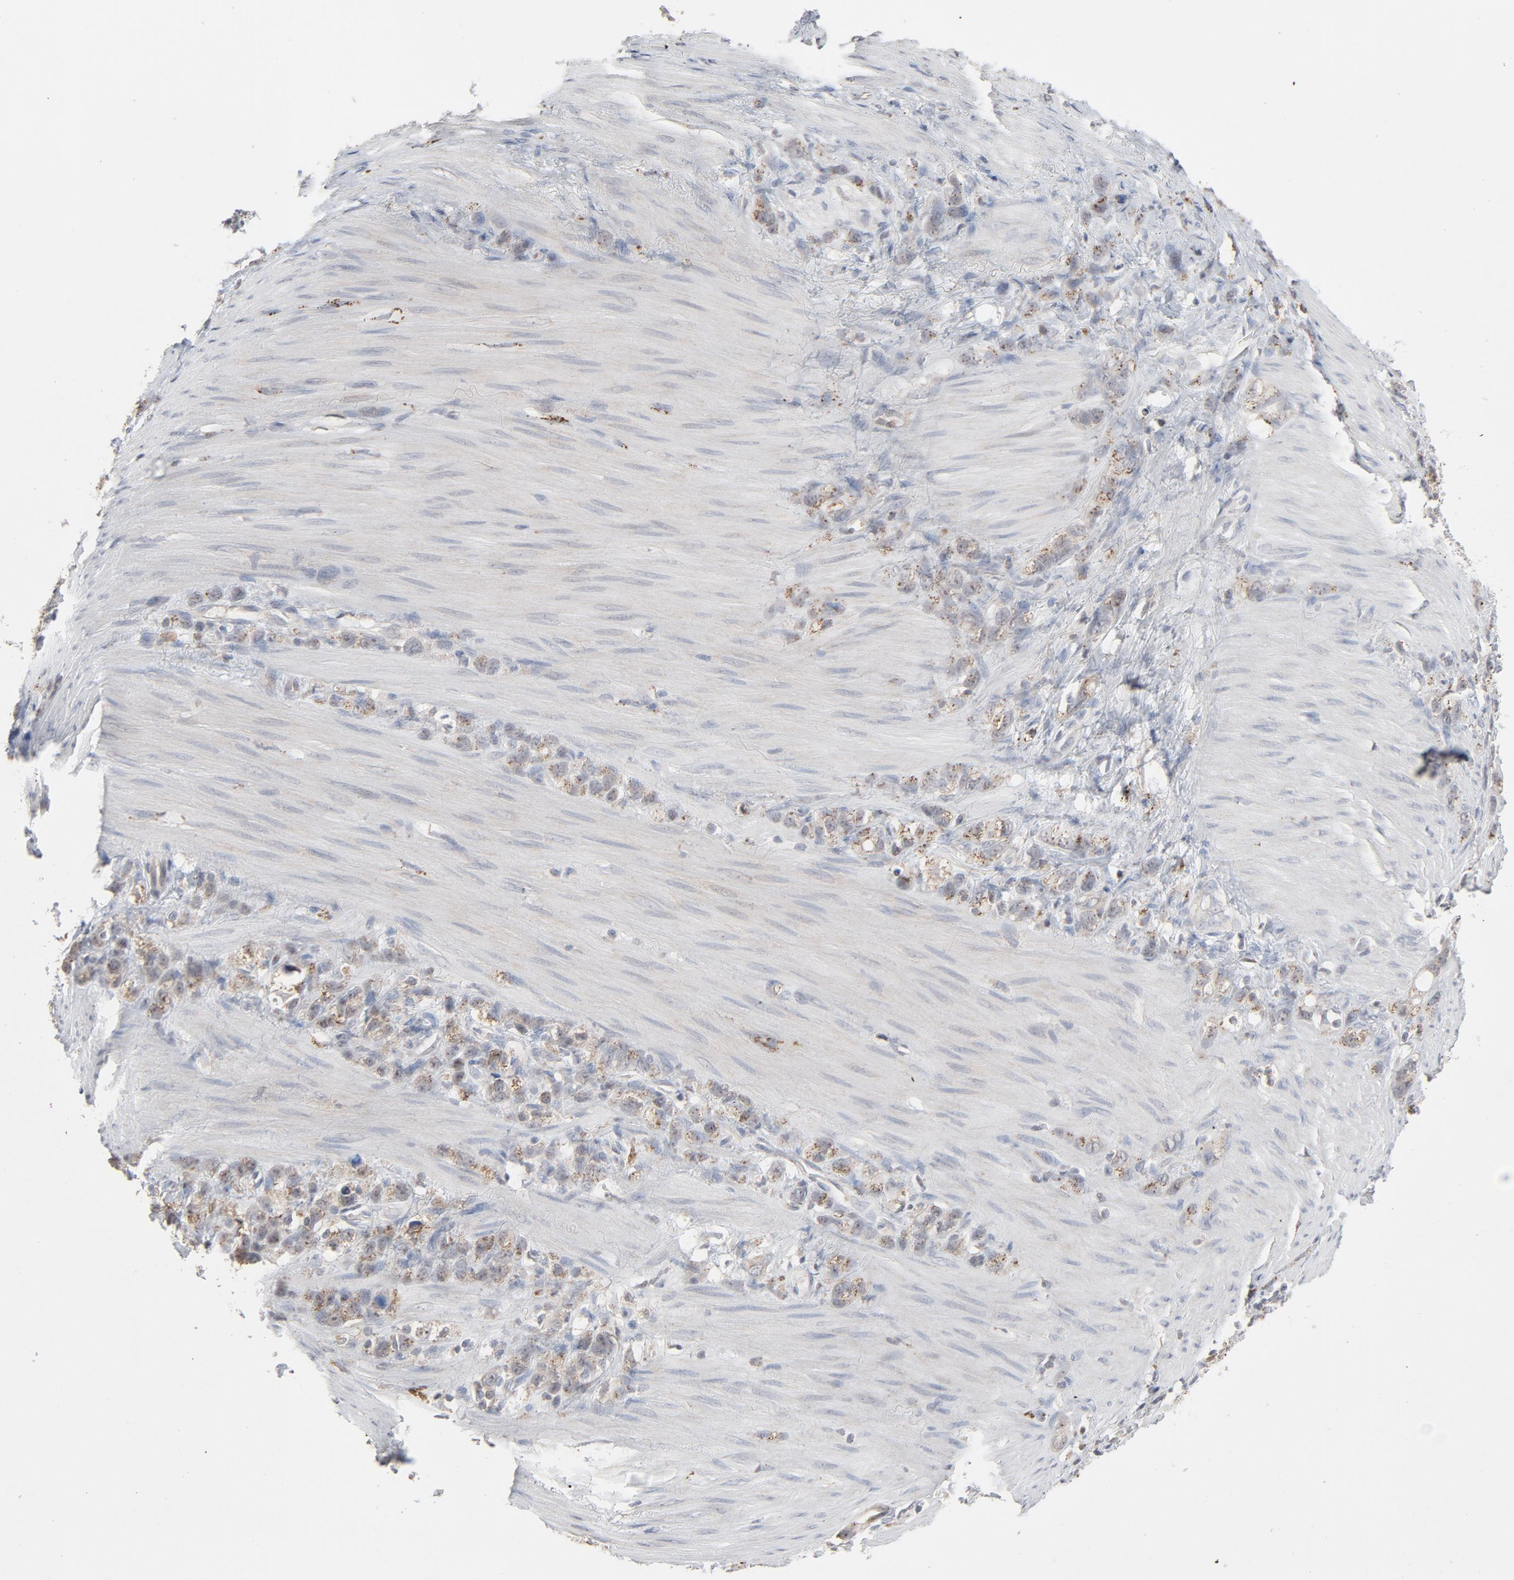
{"staining": {"intensity": "moderate", "quantity": "<25%", "location": "cytoplasmic/membranous"}, "tissue": "stomach cancer", "cell_type": "Tumor cells", "image_type": "cancer", "snomed": [{"axis": "morphology", "description": "Normal tissue, NOS"}, {"axis": "morphology", "description": "Adenocarcinoma, NOS"}, {"axis": "morphology", "description": "Adenocarcinoma, High grade"}, {"axis": "topography", "description": "Stomach, upper"}, {"axis": "topography", "description": "Stomach"}], "caption": "Immunohistochemistry (DAB) staining of stomach cancer (high-grade adenocarcinoma) shows moderate cytoplasmic/membranous protein positivity in approximately <25% of tumor cells.", "gene": "POMT2", "patient": {"sex": "female", "age": 65}}